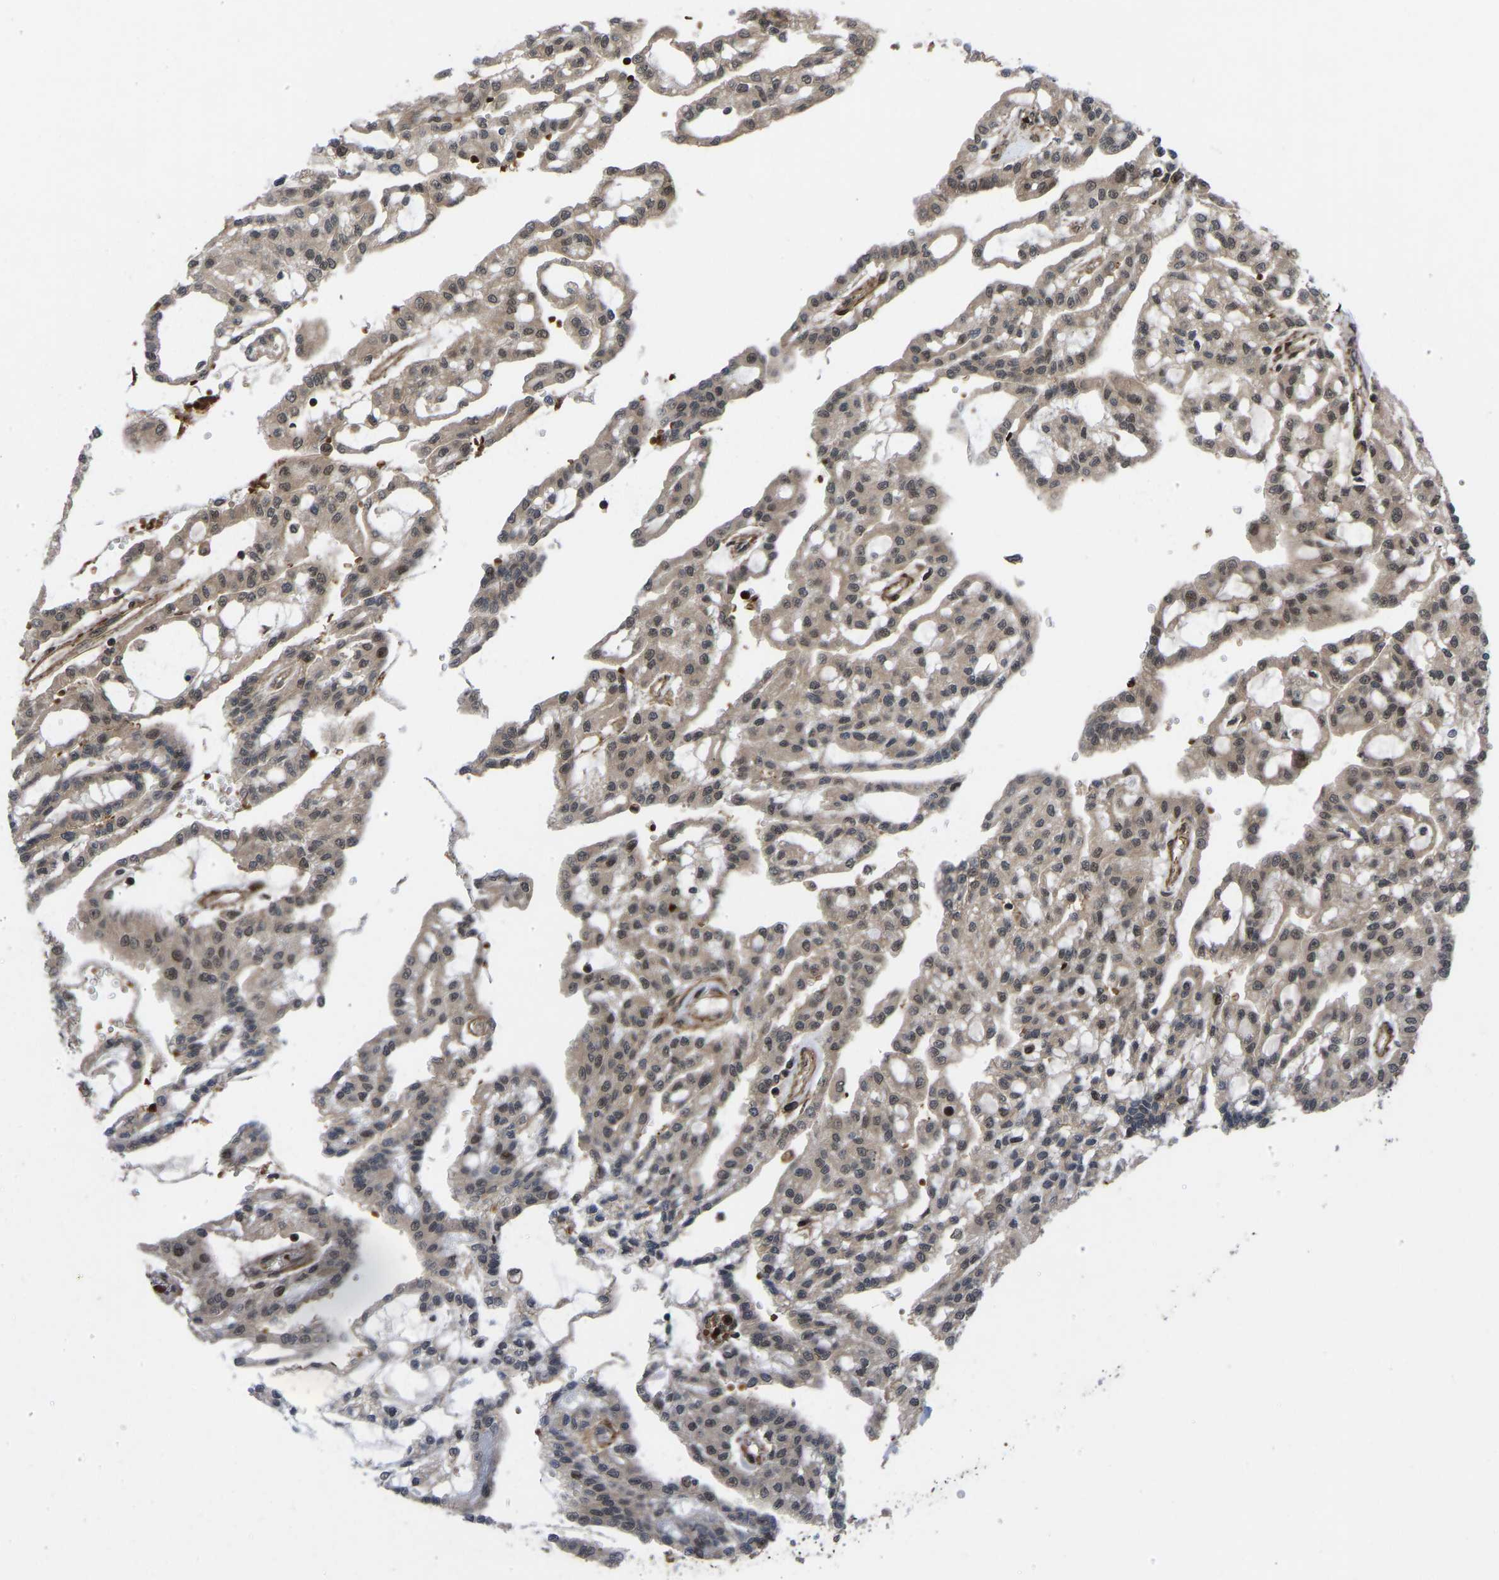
{"staining": {"intensity": "weak", "quantity": ">75%", "location": "cytoplasmic/membranous,nuclear"}, "tissue": "renal cancer", "cell_type": "Tumor cells", "image_type": "cancer", "snomed": [{"axis": "morphology", "description": "Adenocarcinoma, NOS"}, {"axis": "topography", "description": "Kidney"}], "caption": "Immunohistochemical staining of renal cancer reveals weak cytoplasmic/membranous and nuclear protein expression in about >75% of tumor cells.", "gene": "CYP7B1", "patient": {"sex": "male", "age": 63}}